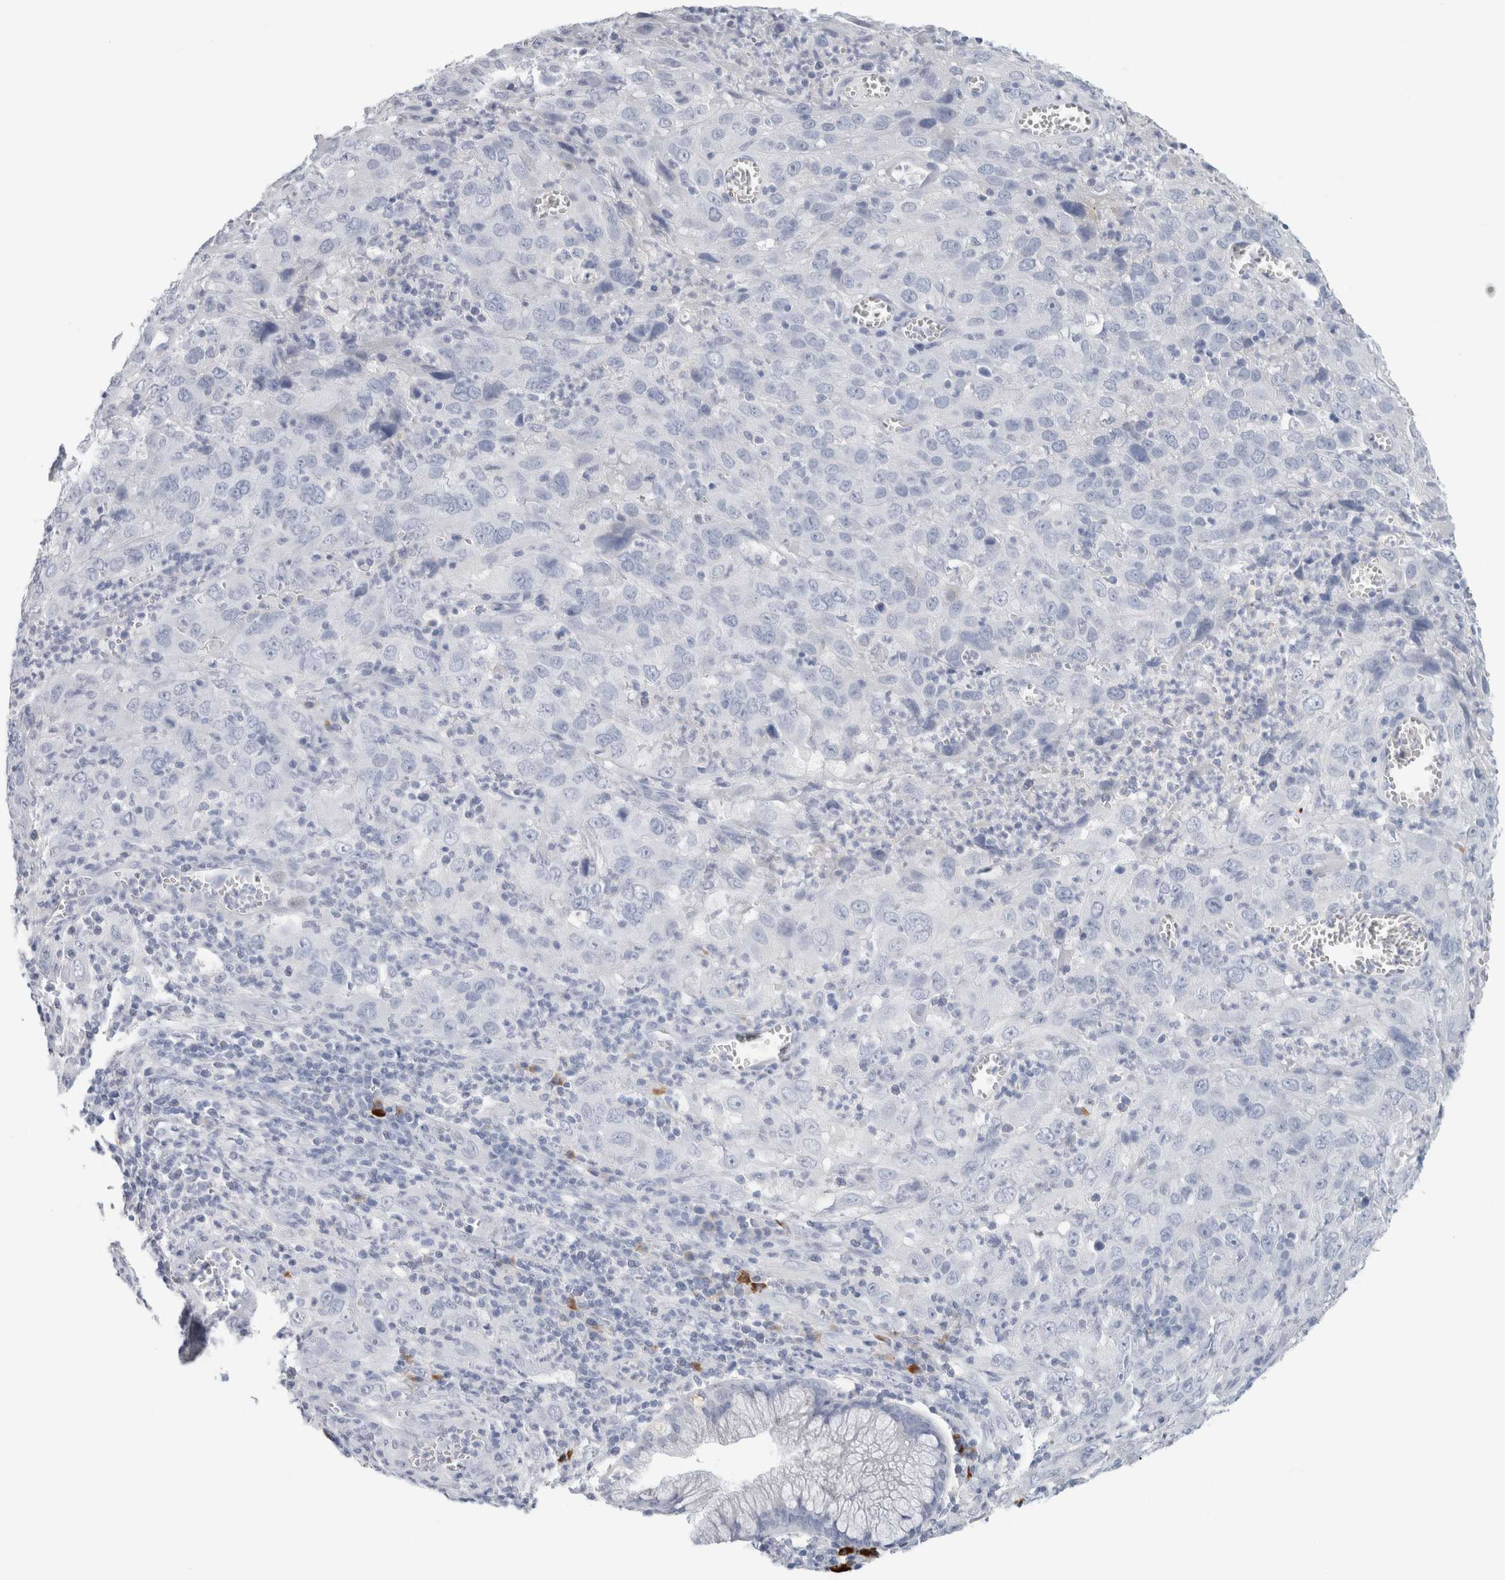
{"staining": {"intensity": "negative", "quantity": "none", "location": "none"}, "tissue": "cervical cancer", "cell_type": "Tumor cells", "image_type": "cancer", "snomed": [{"axis": "morphology", "description": "Squamous cell carcinoma, NOS"}, {"axis": "topography", "description": "Cervix"}], "caption": "Tumor cells are negative for brown protein staining in cervical cancer.", "gene": "IL6", "patient": {"sex": "female", "age": 32}}